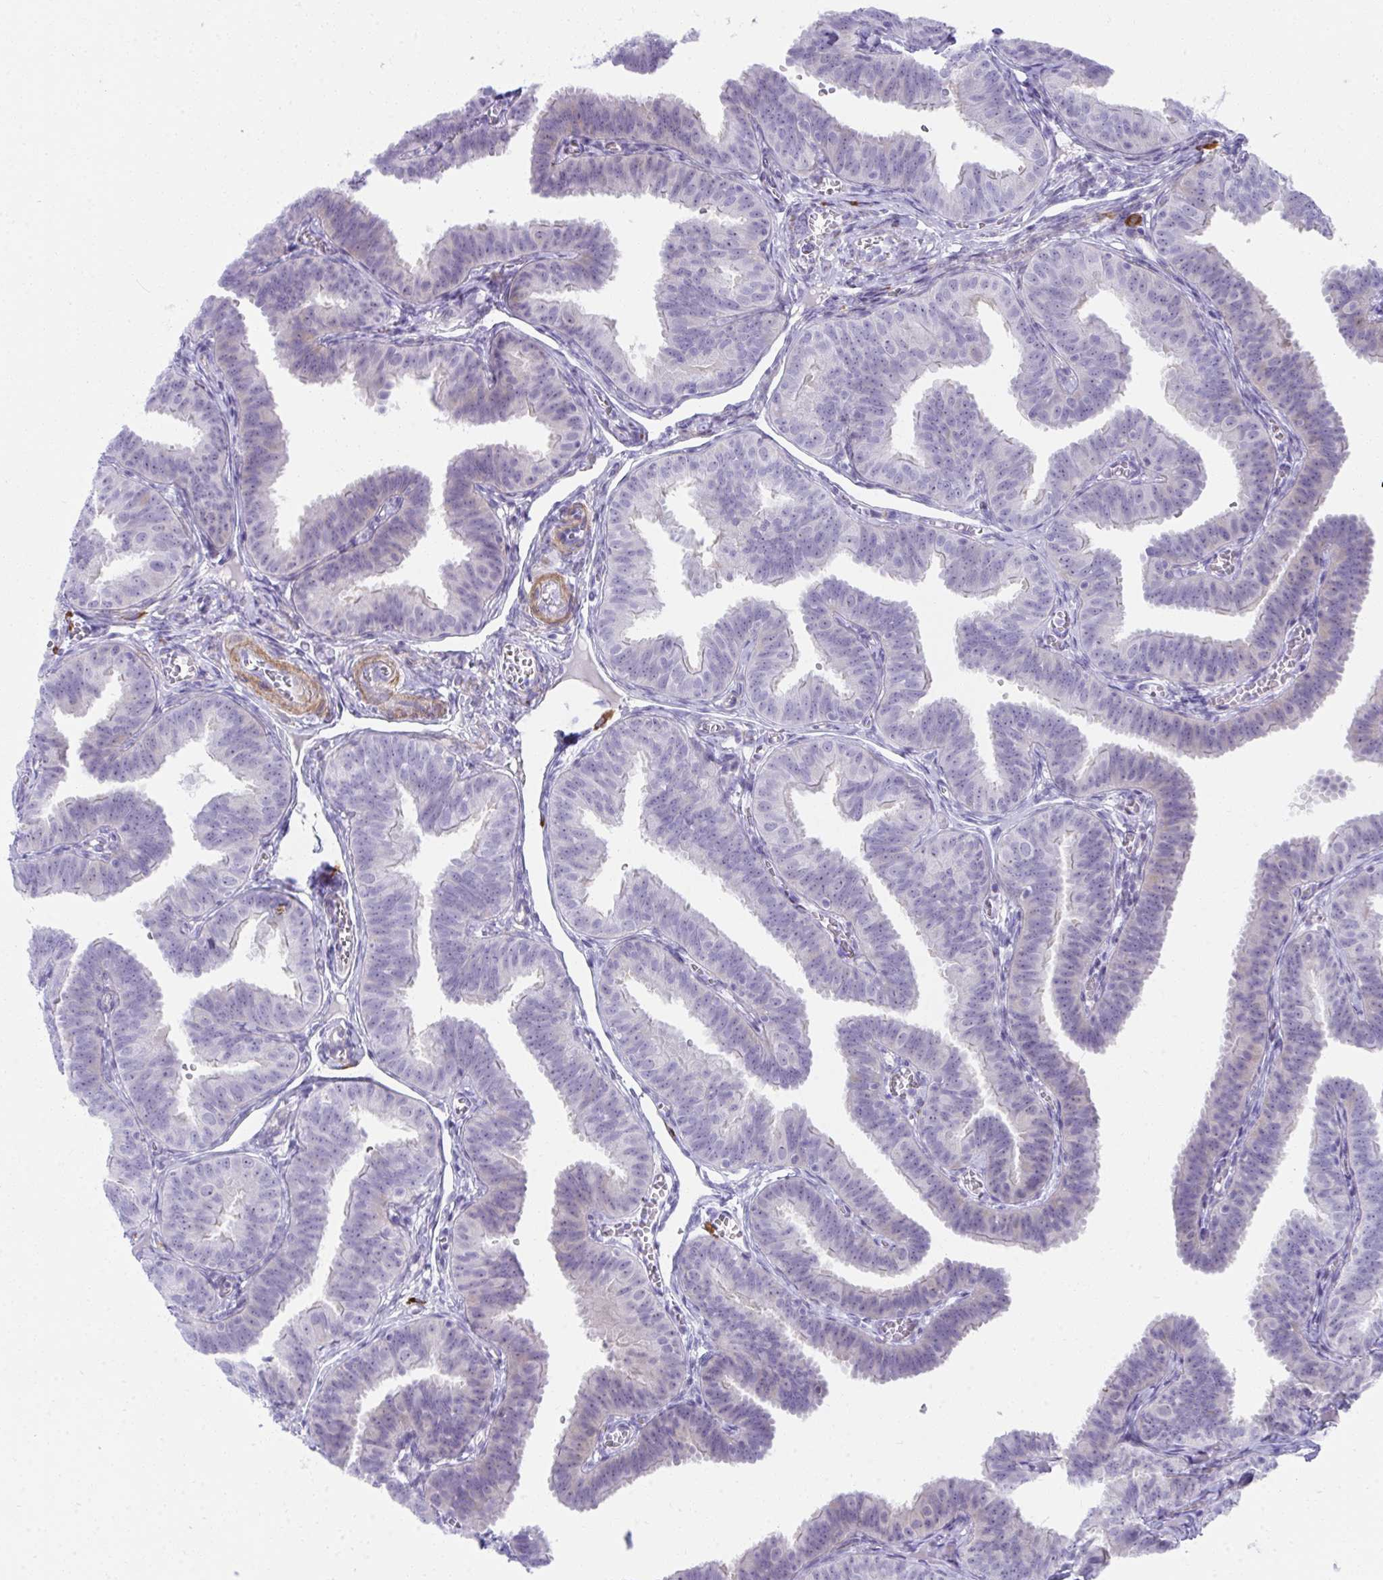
{"staining": {"intensity": "negative", "quantity": "none", "location": "none"}, "tissue": "fallopian tube", "cell_type": "Glandular cells", "image_type": "normal", "snomed": [{"axis": "morphology", "description": "Normal tissue, NOS"}, {"axis": "topography", "description": "Fallopian tube"}], "caption": "Photomicrograph shows no protein staining in glandular cells of normal fallopian tube.", "gene": "PUS7L", "patient": {"sex": "female", "age": 25}}